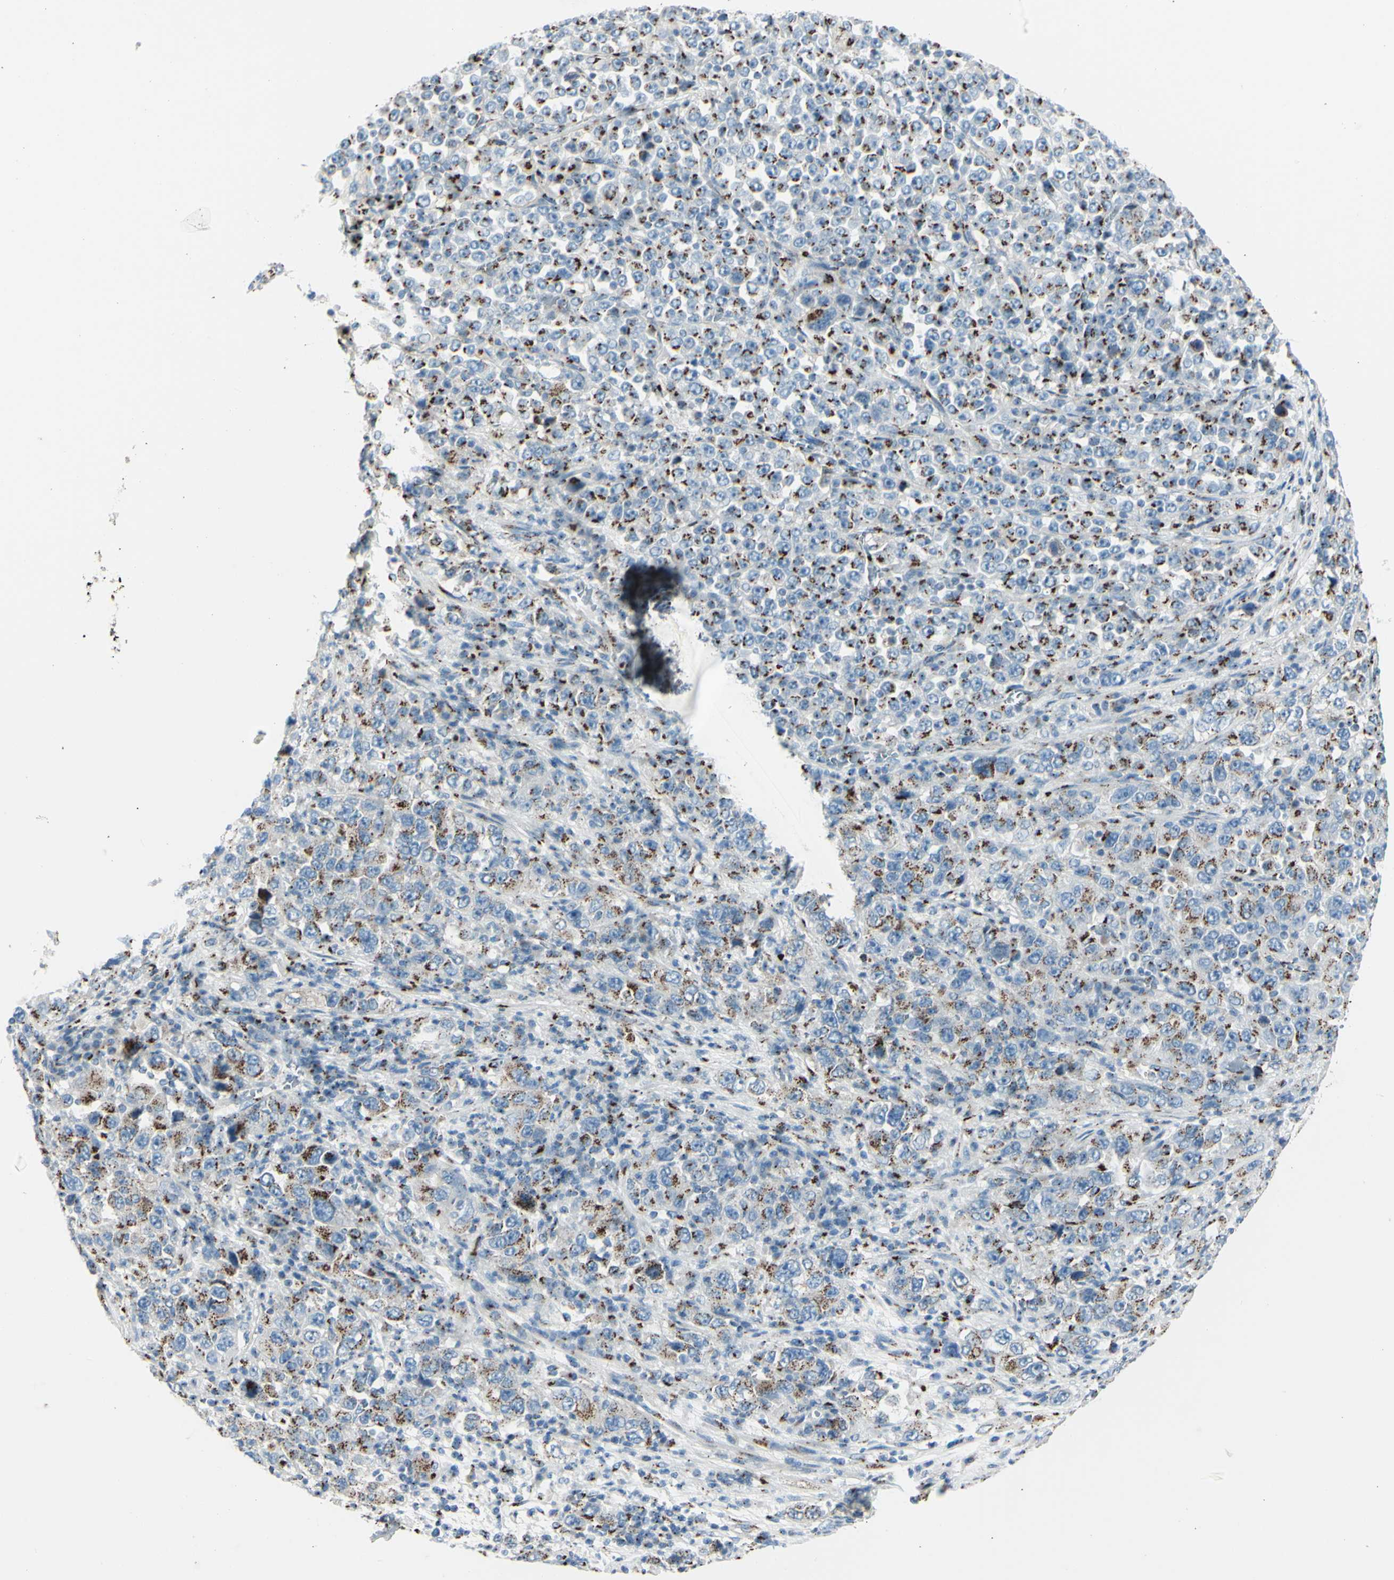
{"staining": {"intensity": "strong", "quantity": "25%-75%", "location": "cytoplasmic/membranous"}, "tissue": "stomach cancer", "cell_type": "Tumor cells", "image_type": "cancer", "snomed": [{"axis": "morphology", "description": "Normal tissue, NOS"}, {"axis": "morphology", "description": "Adenocarcinoma, NOS"}, {"axis": "topography", "description": "Stomach, upper"}, {"axis": "topography", "description": "Stomach"}], "caption": "Immunohistochemical staining of human adenocarcinoma (stomach) shows strong cytoplasmic/membranous protein staining in approximately 25%-75% of tumor cells. The protein is stained brown, and the nuclei are stained in blue (DAB (3,3'-diaminobenzidine) IHC with brightfield microscopy, high magnification).", "gene": "B4GALT1", "patient": {"sex": "male", "age": 59}}